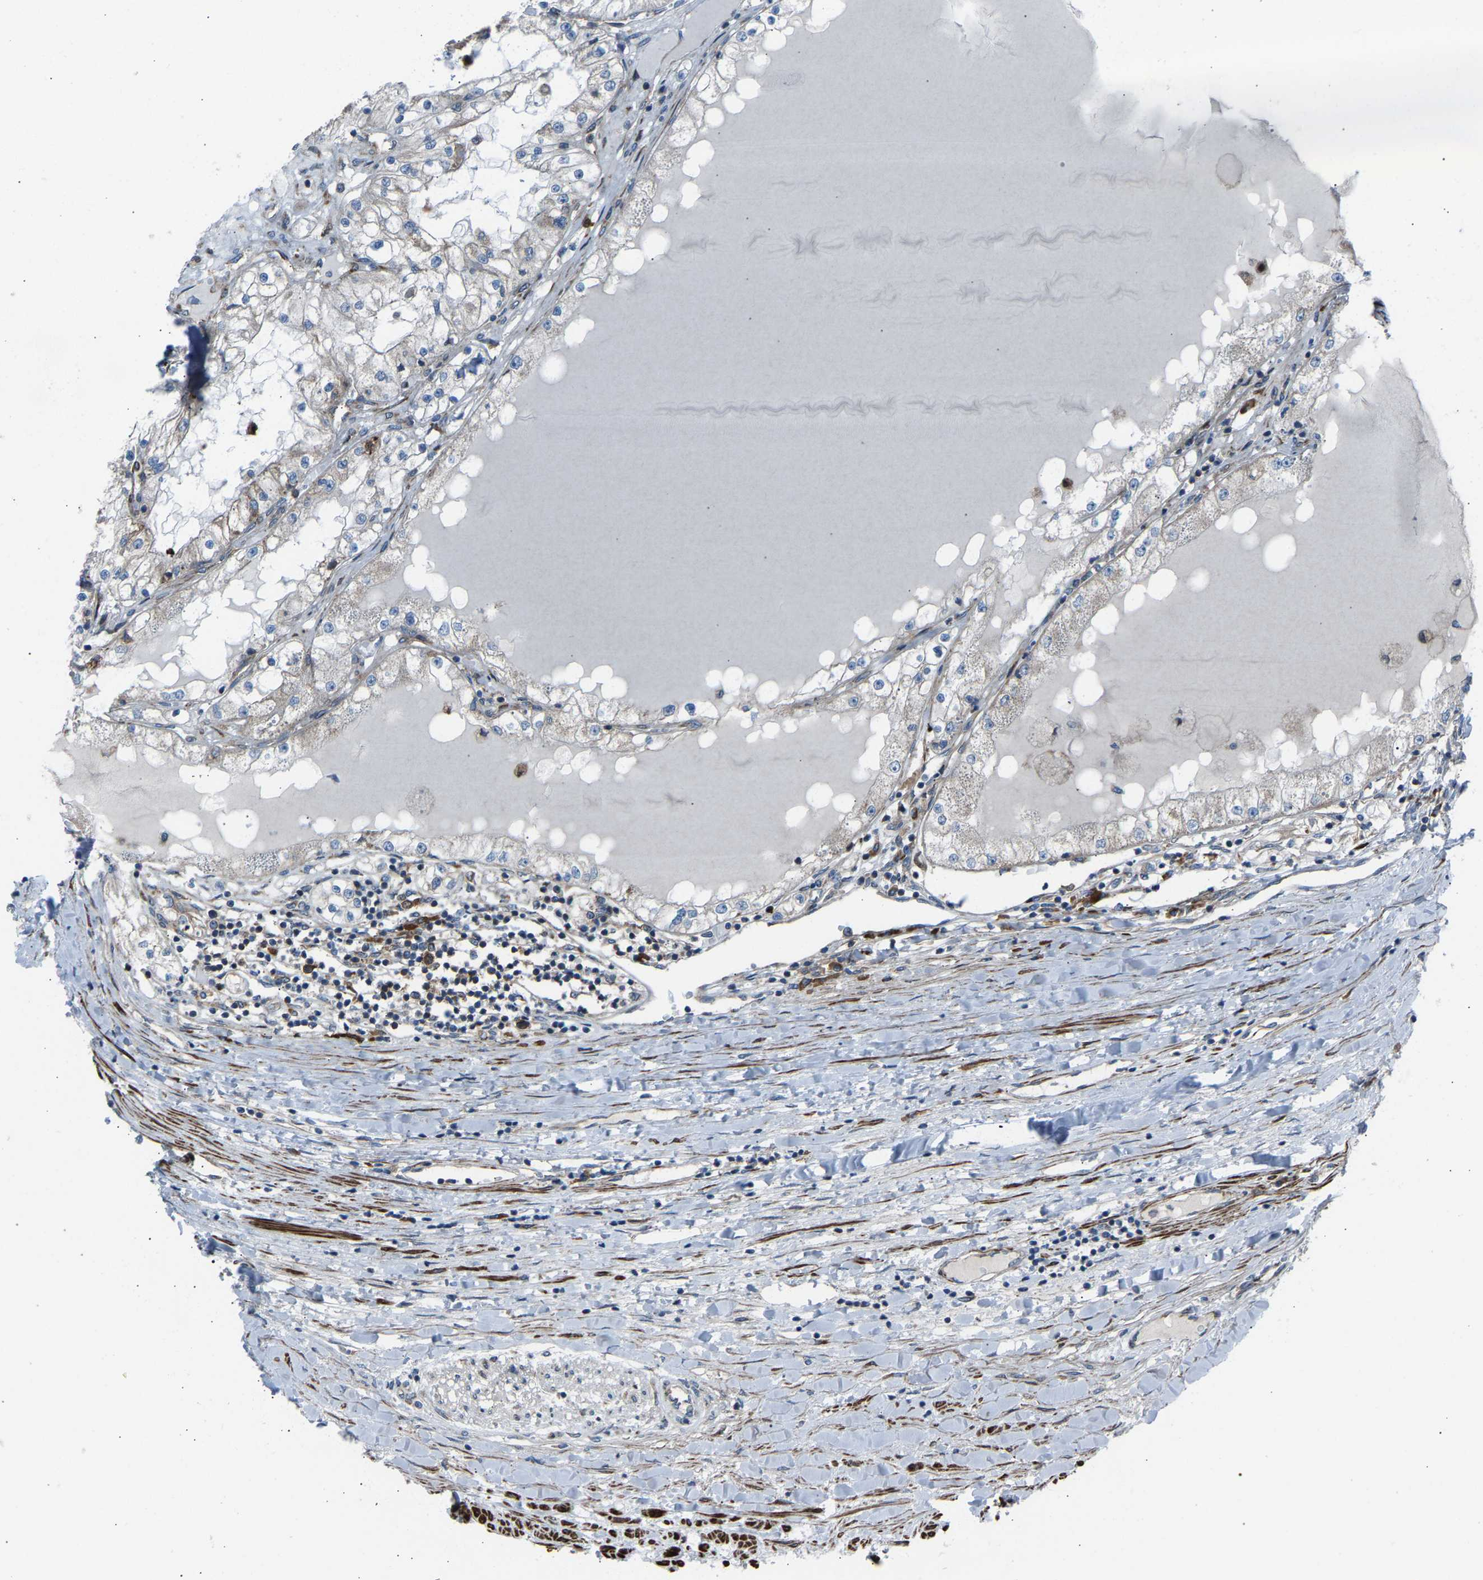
{"staining": {"intensity": "weak", "quantity": "<25%", "location": "cytoplasmic/membranous"}, "tissue": "renal cancer", "cell_type": "Tumor cells", "image_type": "cancer", "snomed": [{"axis": "morphology", "description": "Adenocarcinoma, NOS"}, {"axis": "topography", "description": "Kidney"}], "caption": "The image exhibits no significant staining in tumor cells of renal cancer.", "gene": "VPS41", "patient": {"sex": "male", "age": 68}}